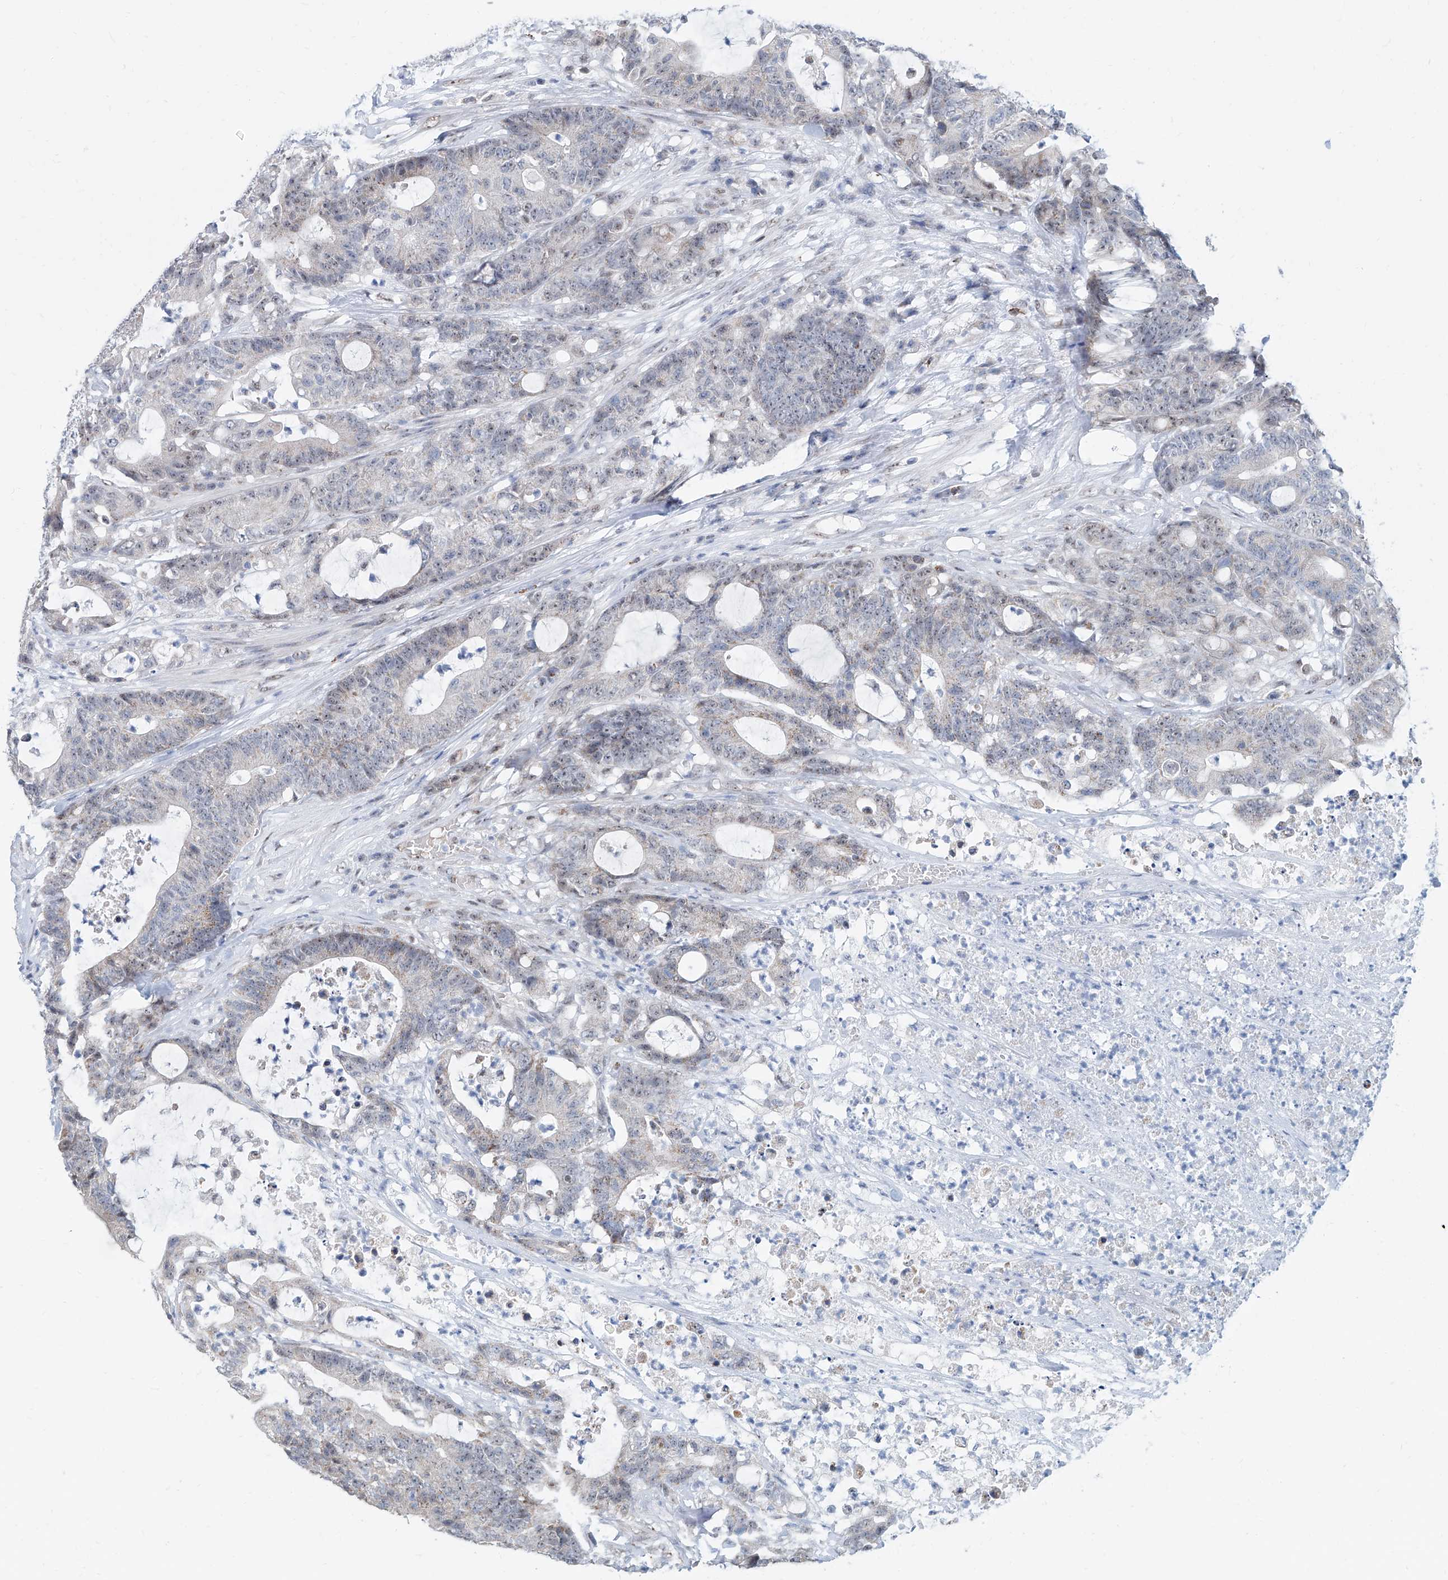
{"staining": {"intensity": "weak", "quantity": "25%-75%", "location": "nuclear"}, "tissue": "colorectal cancer", "cell_type": "Tumor cells", "image_type": "cancer", "snomed": [{"axis": "morphology", "description": "Adenocarcinoma, NOS"}, {"axis": "topography", "description": "Colon"}], "caption": "Human colorectal adenocarcinoma stained with a brown dye displays weak nuclear positive positivity in about 25%-75% of tumor cells.", "gene": "SDE2", "patient": {"sex": "female", "age": 84}}